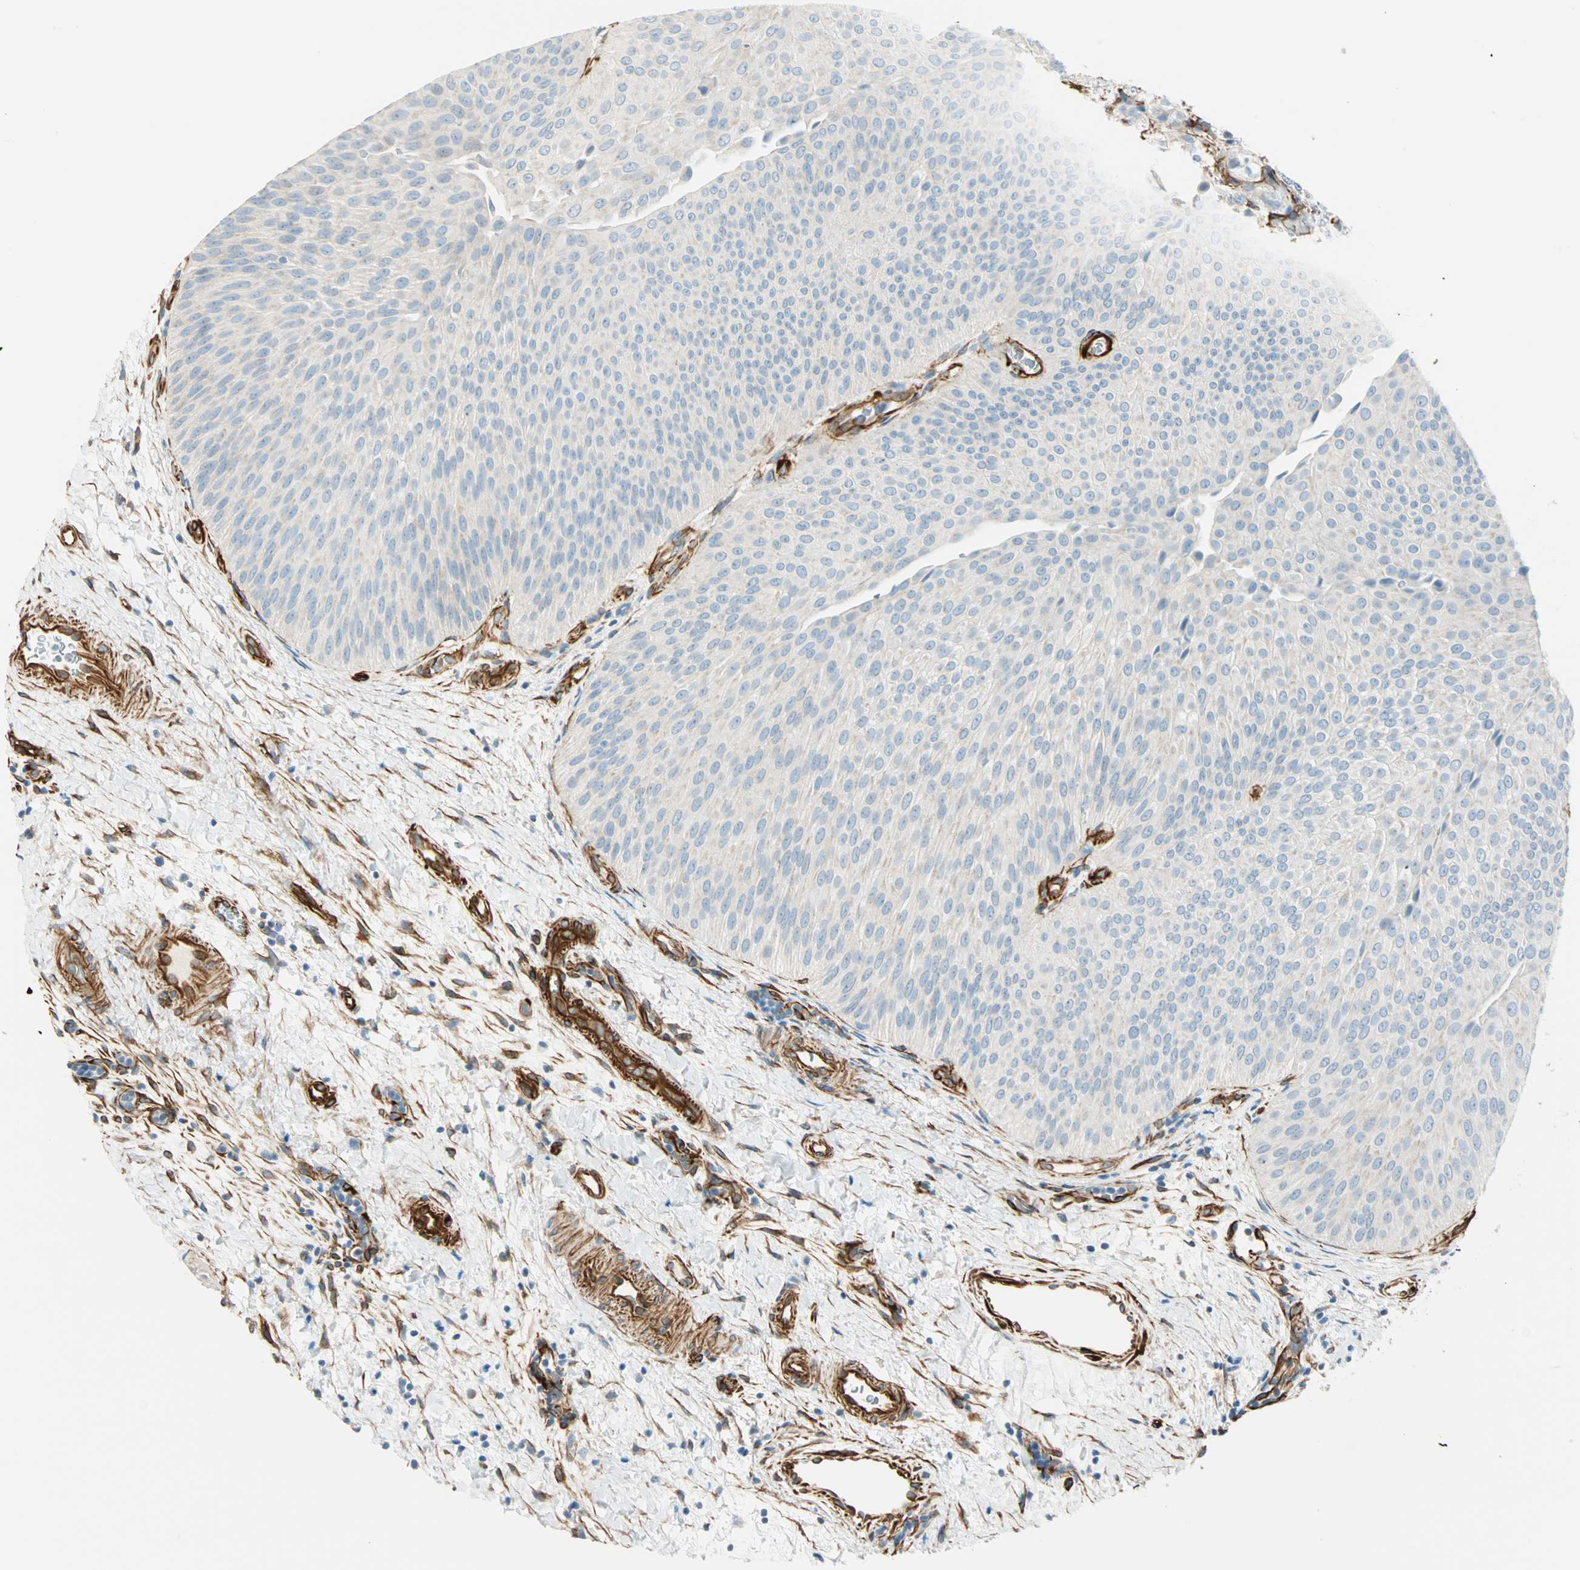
{"staining": {"intensity": "negative", "quantity": "none", "location": "none"}, "tissue": "urothelial cancer", "cell_type": "Tumor cells", "image_type": "cancer", "snomed": [{"axis": "morphology", "description": "Urothelial carcinoma, Low grade"}, {"axis": "topography", "description": "Urinary bladder"}], "caption": "The micrograph shows no staining of tumor cells in urothelial carcinoma (low-grade). (DAB IHC with hematoxylin counter stain).", "gene": "NES", "patient": {"sex": "female", "age": 60}}